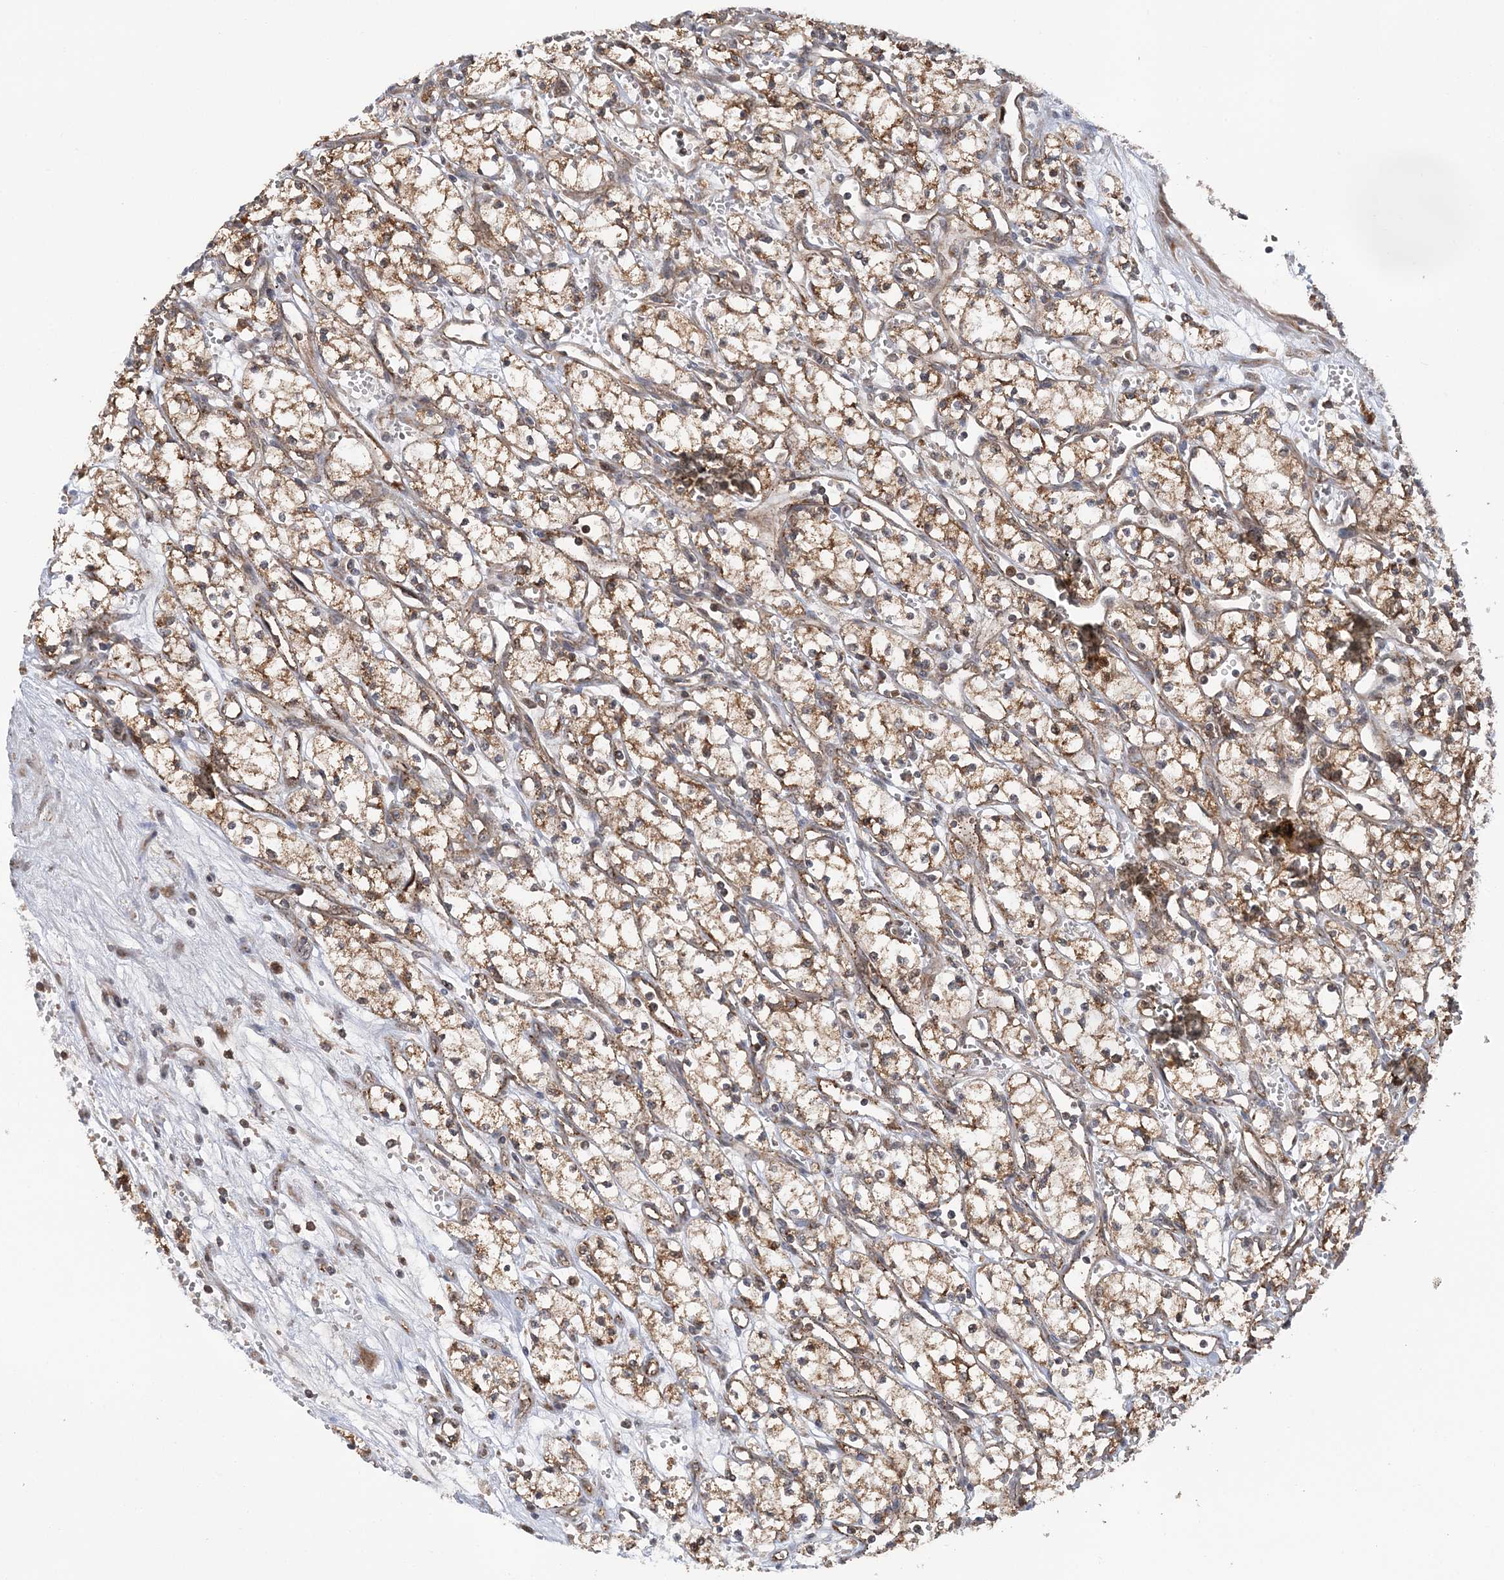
{"staining": {"intensity": "moderate", "quantity": ">75%", "location": "cytoplasmic/membranous"}, "tissue": "renal cancer", "cell_type": "Tumor cells", "image_type": "cancer", "snomed": [{"axis": "morphology", "description": "Adenocarcinoma, NOS"}, {"axis": "topography", "description": "Kidney"}], "caption": "Human renal cancer stained for a protein (brown) displays moderate cytoplasmic/membranous positive expression in approximately >75% of tumor cells.", "gene": "KIF4A", "patient": {"sex": "male", "age": 59}}